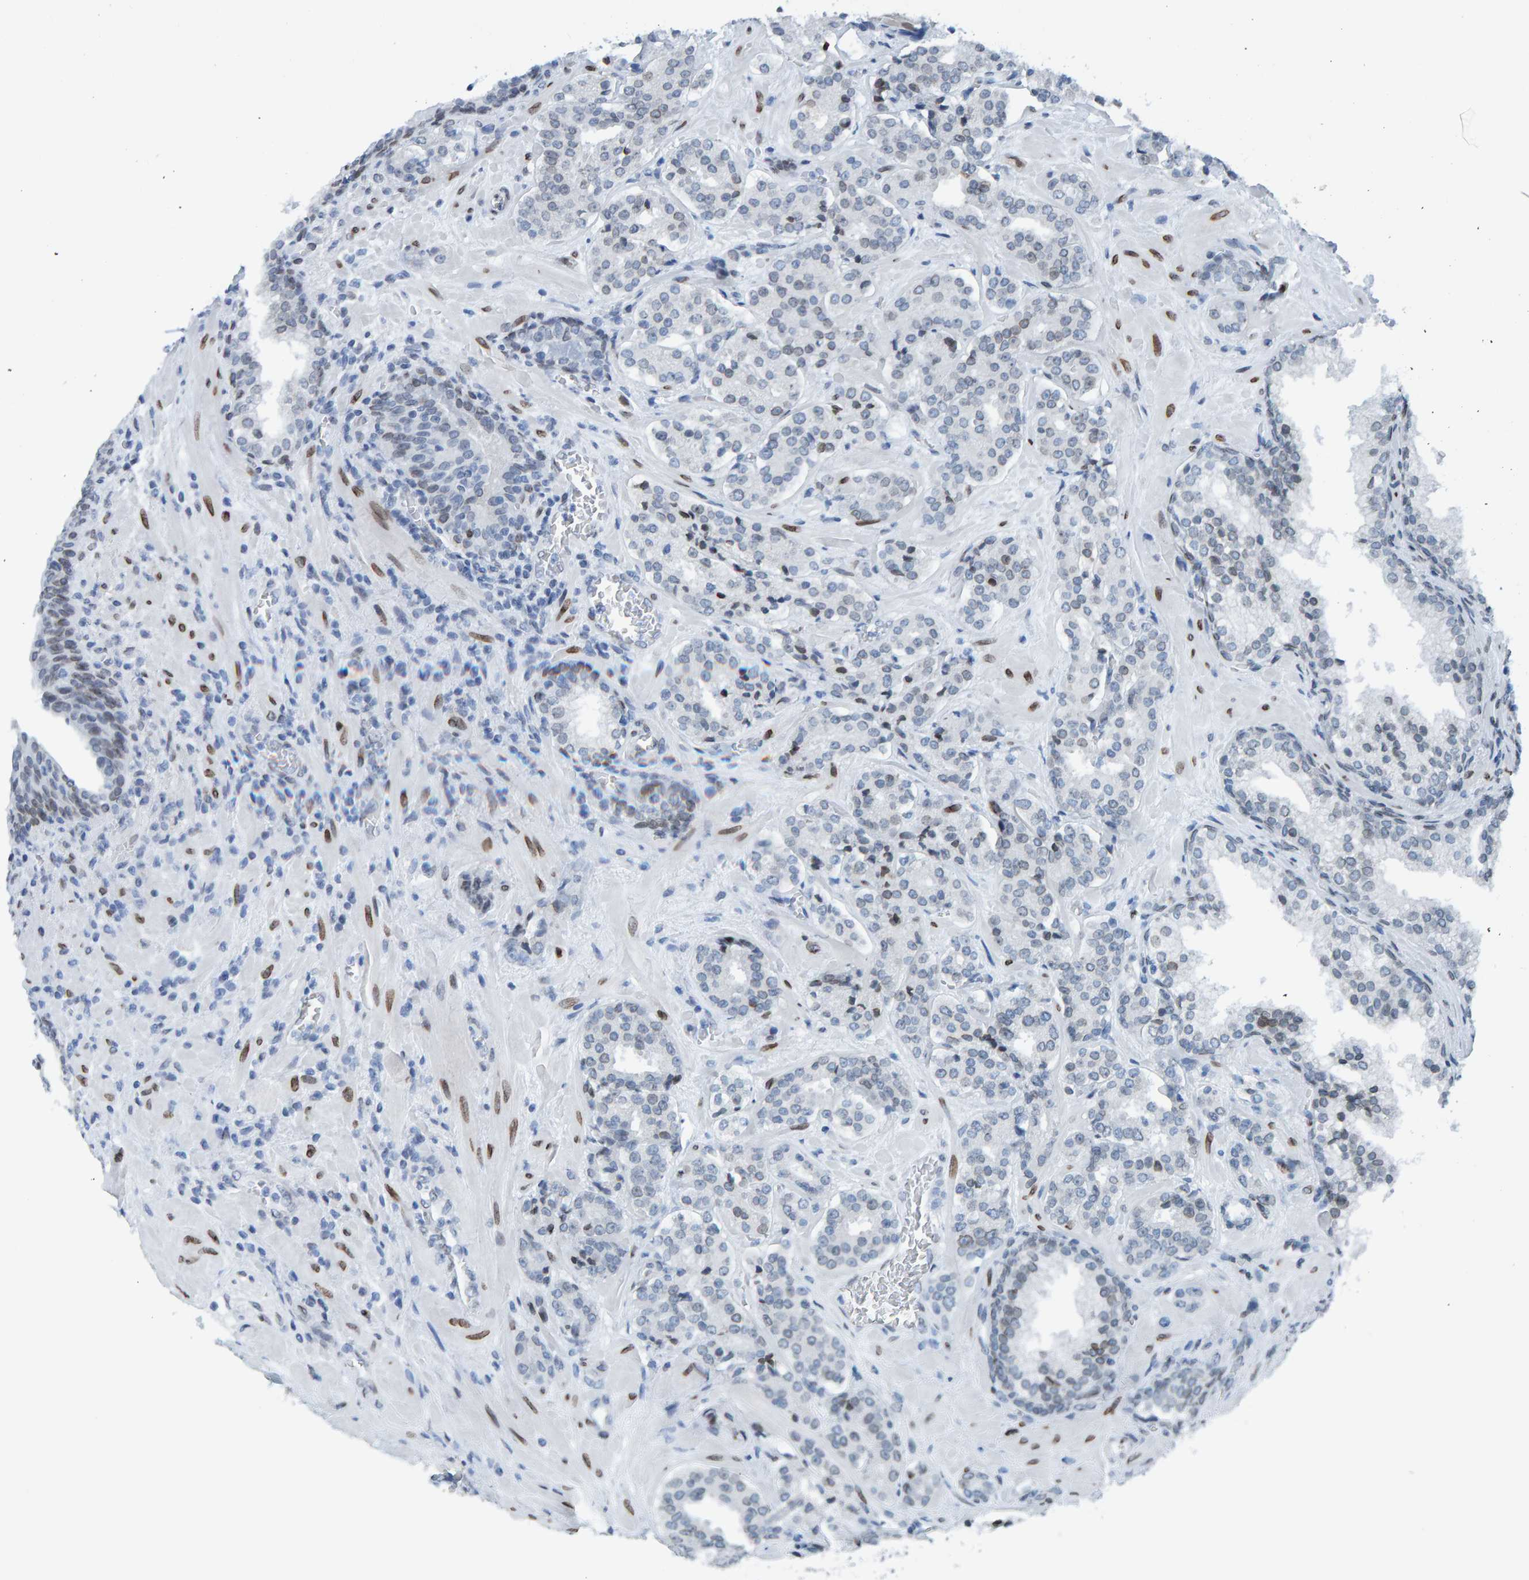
{"staining": {"intensity": "weak", "quantity": "<25%", "location": "cytoplasmic/membranous,nuclear"}, "tissue": "prostate cancer", "cell_type": "Tumor cells", "image_type": "cancer", "snomed": [{"axis": "morphology", "description": "Adenocarcinoma, High grade"}, {"axis": "topography", "description": "Prostate"}], "caption": "Immunohistochemistry (IHC) histopathology image of adenocarcinoma (high-grade) (prostate) stained for a protein (brown), which shows no positivity in tumor cells.", "gene": "LMNB2", "patient": {"sex": "male", "age": 60}}